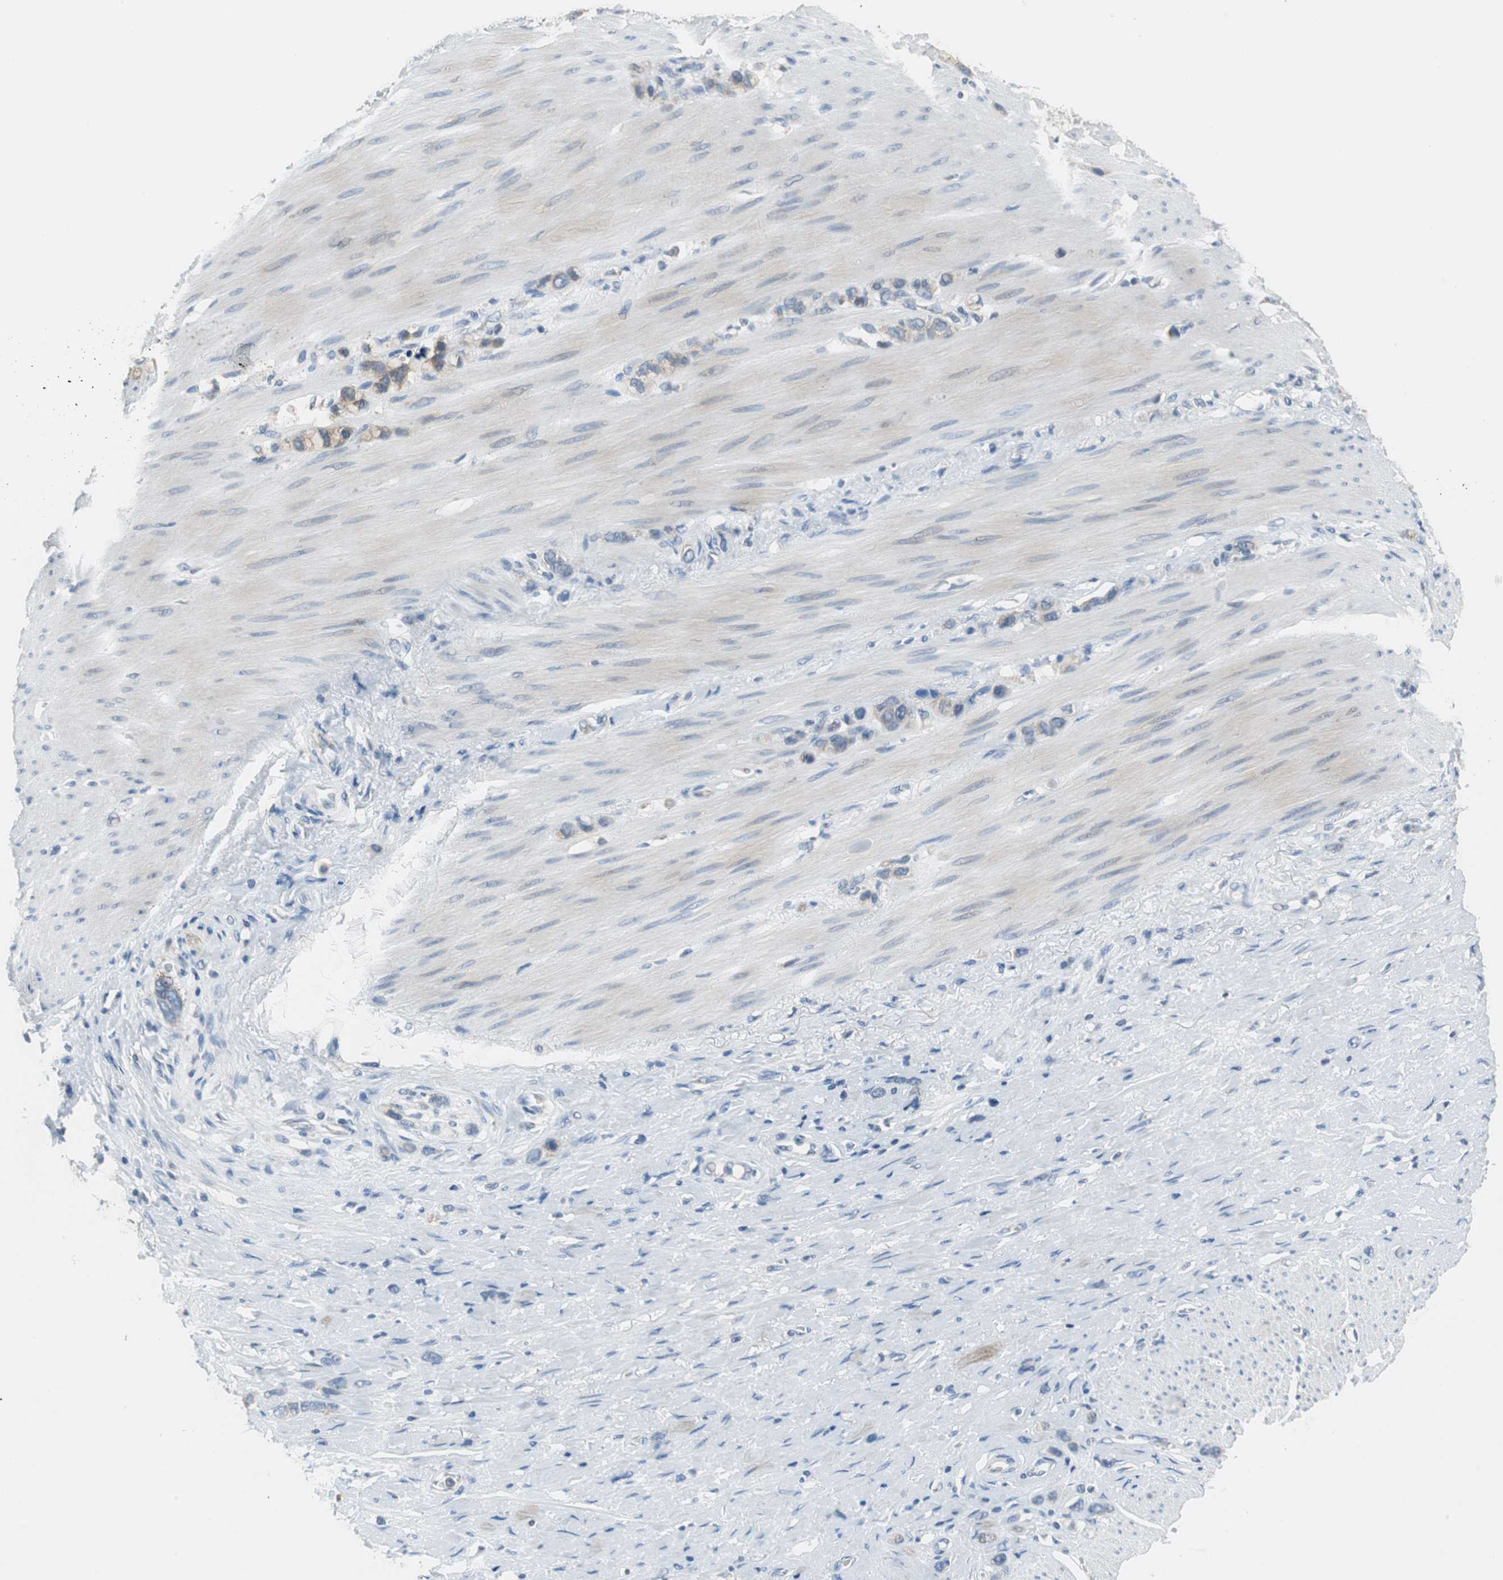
{"staining": {"intensity": "weak", "quantity": ">75%", "location": "cytoplasmic/membranous"}, "tissue": "stomach cancer", "cell_type": "Tumor cells", "image_type": "cancer", "snomed": [{"axis": "morphology", "description": "Normal tissue, NOS"}, {"axis": "morphology", "description": "Adenocarcinoma, NOS"}, {"axis": "morphology", "description": "Adenocarcinoma, High grade"}, {"axis": "topography", "description": "Stomach, upper"}, {"axis": "topography", "description": "Stomach"}], "caption": "Protein staining of stomach high-grade adenocarcinoma tissue shows weak cytoplasmic/membranous expression in approximately >75% of tumor cells.", "gene": "PLAA", "patient": {"sex": "female", "age": 65}}